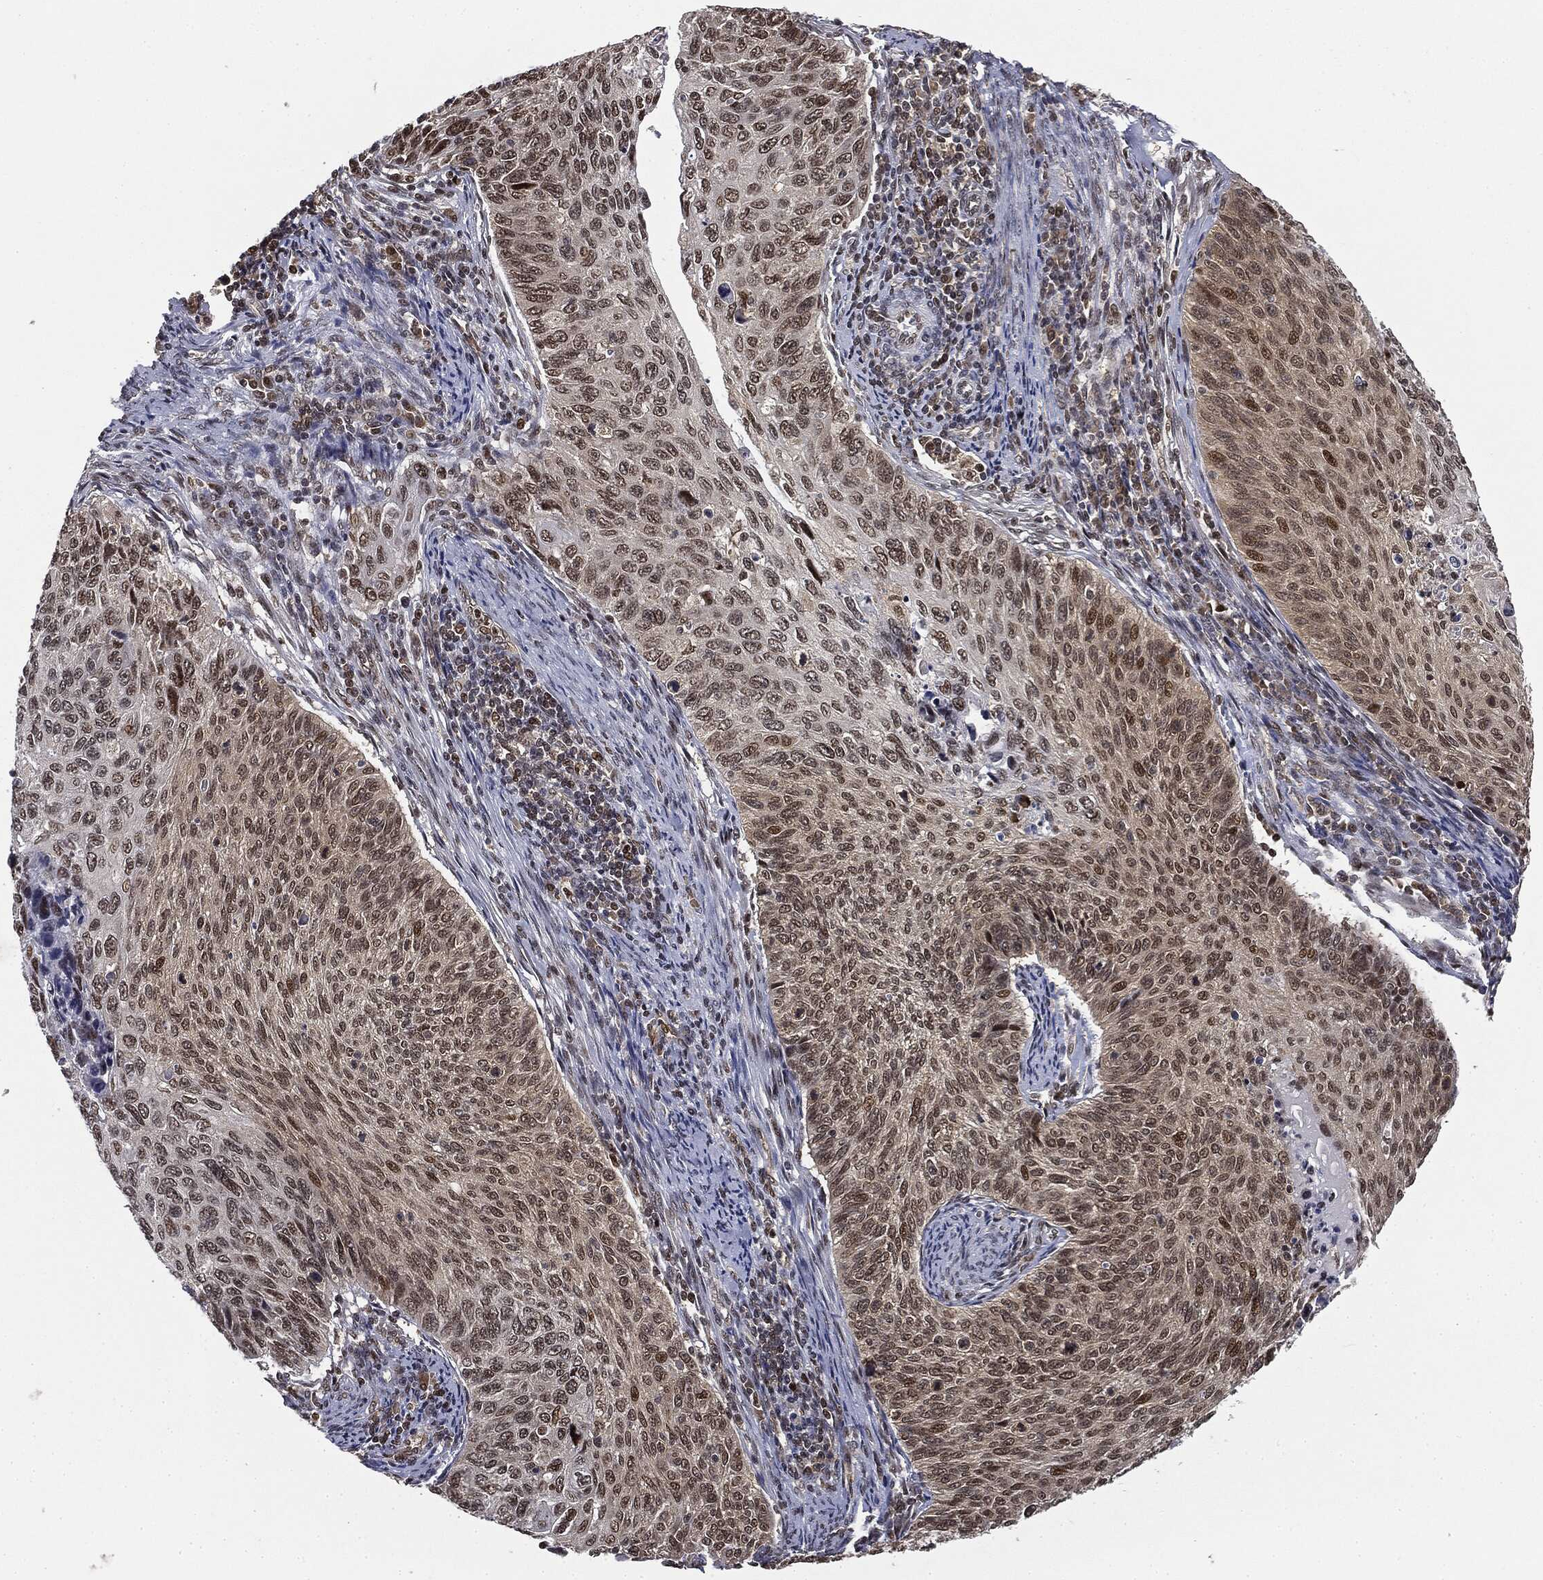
{"staining": {"intensity": "moderate", "quantity": "25%-75%", "location": "nuclear"}, "tissue": "cervical cancer", "cell_type": "Tumor cells", "image_type": "cancer", "snomed": [{"axis": "morphology", "description": "Squamous cell carcinoma, NOS"}, {"axis": "topography", "description": "Cervix"}], "caption": "The histopathology image displays staining of cervical cancer, revealing moderate nuclear protein positivity (brown color) within tumor cells.", "gene": "TBC1D22A", "patient": {"sex": "female", "age": 70}}